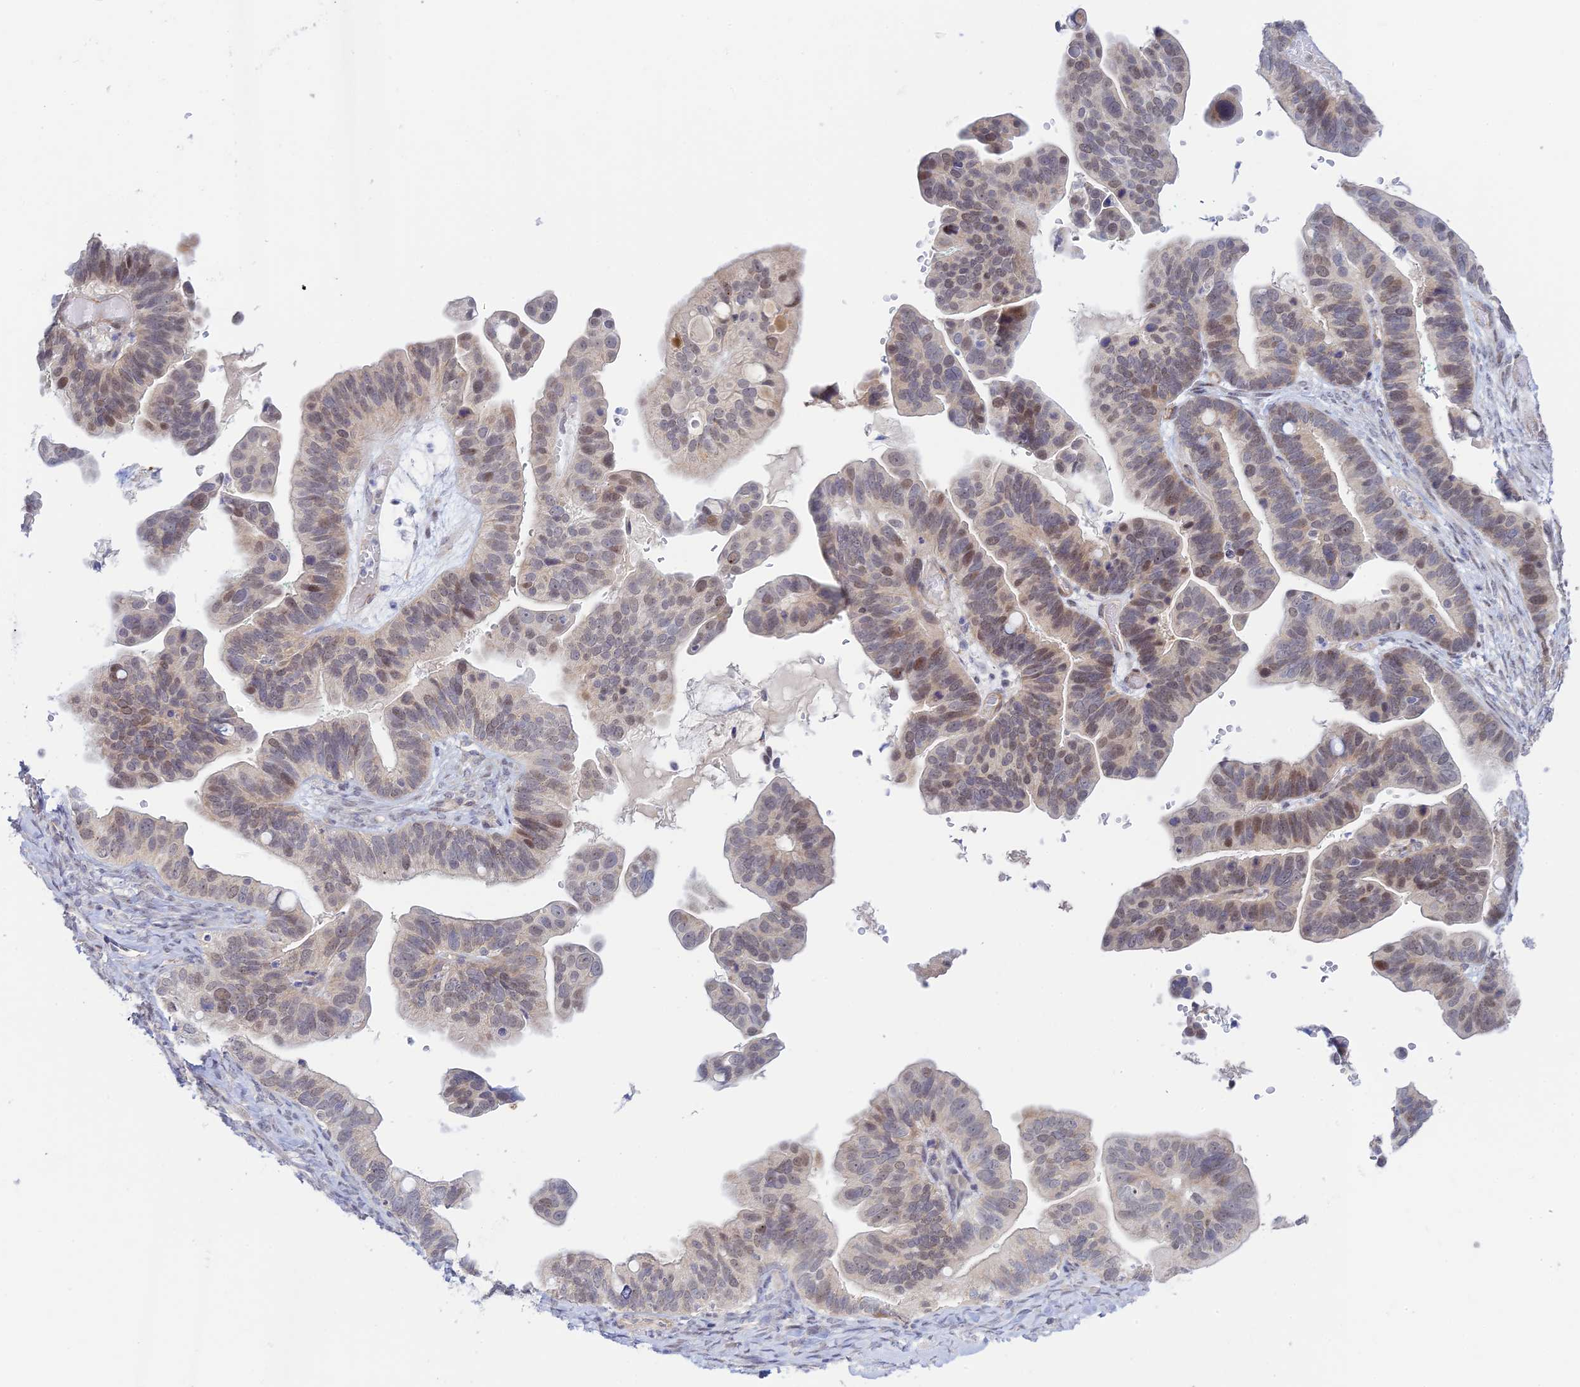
{"staining": {"intensity": "moderate", "quantity": "25%-75%", "location": "nuclear"}, "tissue": "ovarian cancer", "cell_type": "Tumor cells", "image_type": "cancer", "snomed": [{"axis": "morphology", "description": "Cystadenocarcinoma, serous, NOS"}, {"axis": "topography", "description": "Ovary"}], "caption": "Ovarian cancer (serous cystadenocarcinoma) was stained to show a protein in brown. There is medium levels of moderate nuclear positivity in about 25%-75% of tumor cells.", "gene": "CFAP92", "patient": {"sex": "female", "age": 56}}